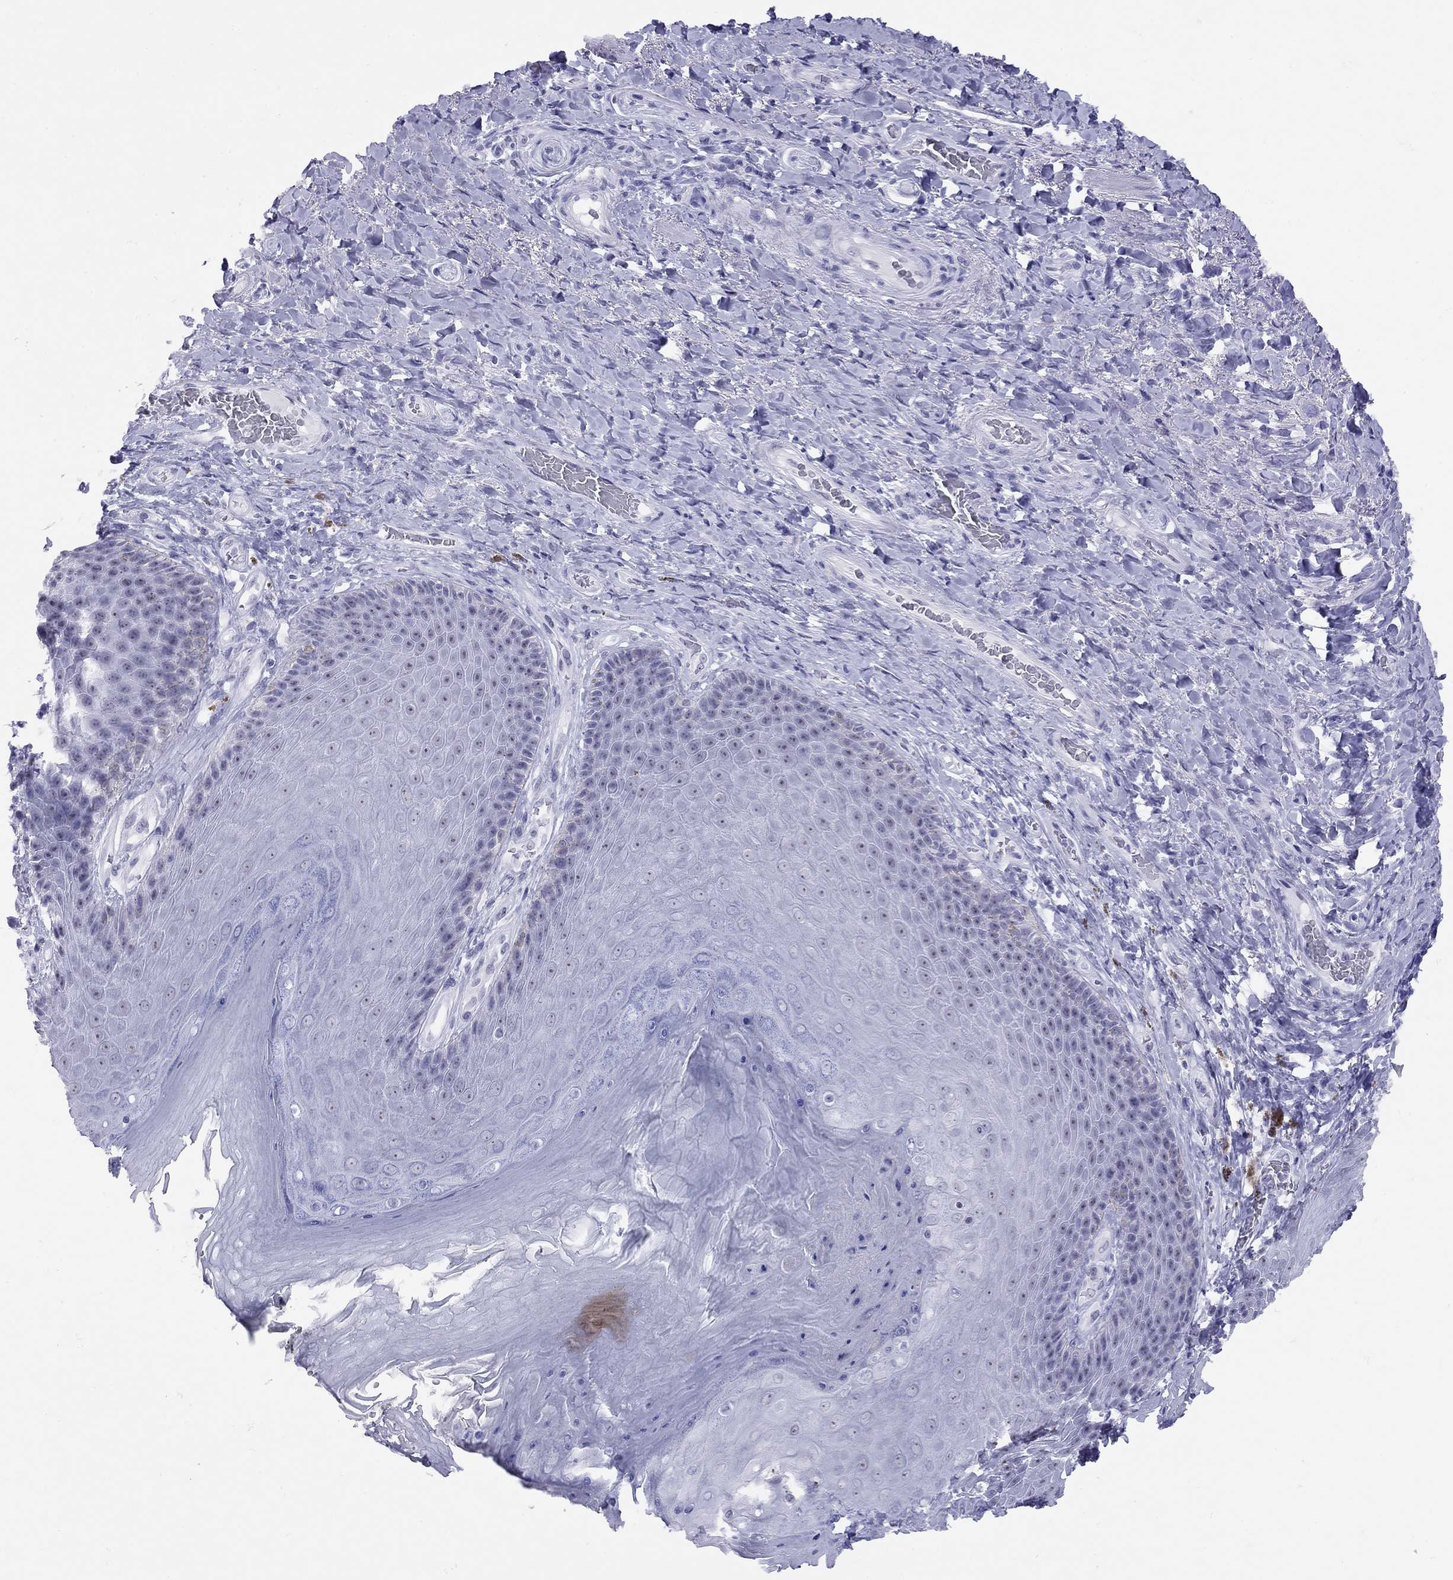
{"staining": {"intensity": "negative", "quantity": "none", "location": "none"}, "tissue": "skin", "cell_type": "Epidermal cells", "image_type": "normal", "snomed": [{"axis": "morphology", "description": "Normal tissue, NOS"}, {"axis": "topography", "description": "Skeletal muscle"}, {"axis": "topography", "description": "Anal"}, {"axis": "topography", "description": "Peripheral nerve tissue"}], "caption": "This is an IHC histopathology image of benign human skin. There is no positivity in epidermal cells.", "gene": "LYAR", "patient": {"sex": "male", "age": 53}}